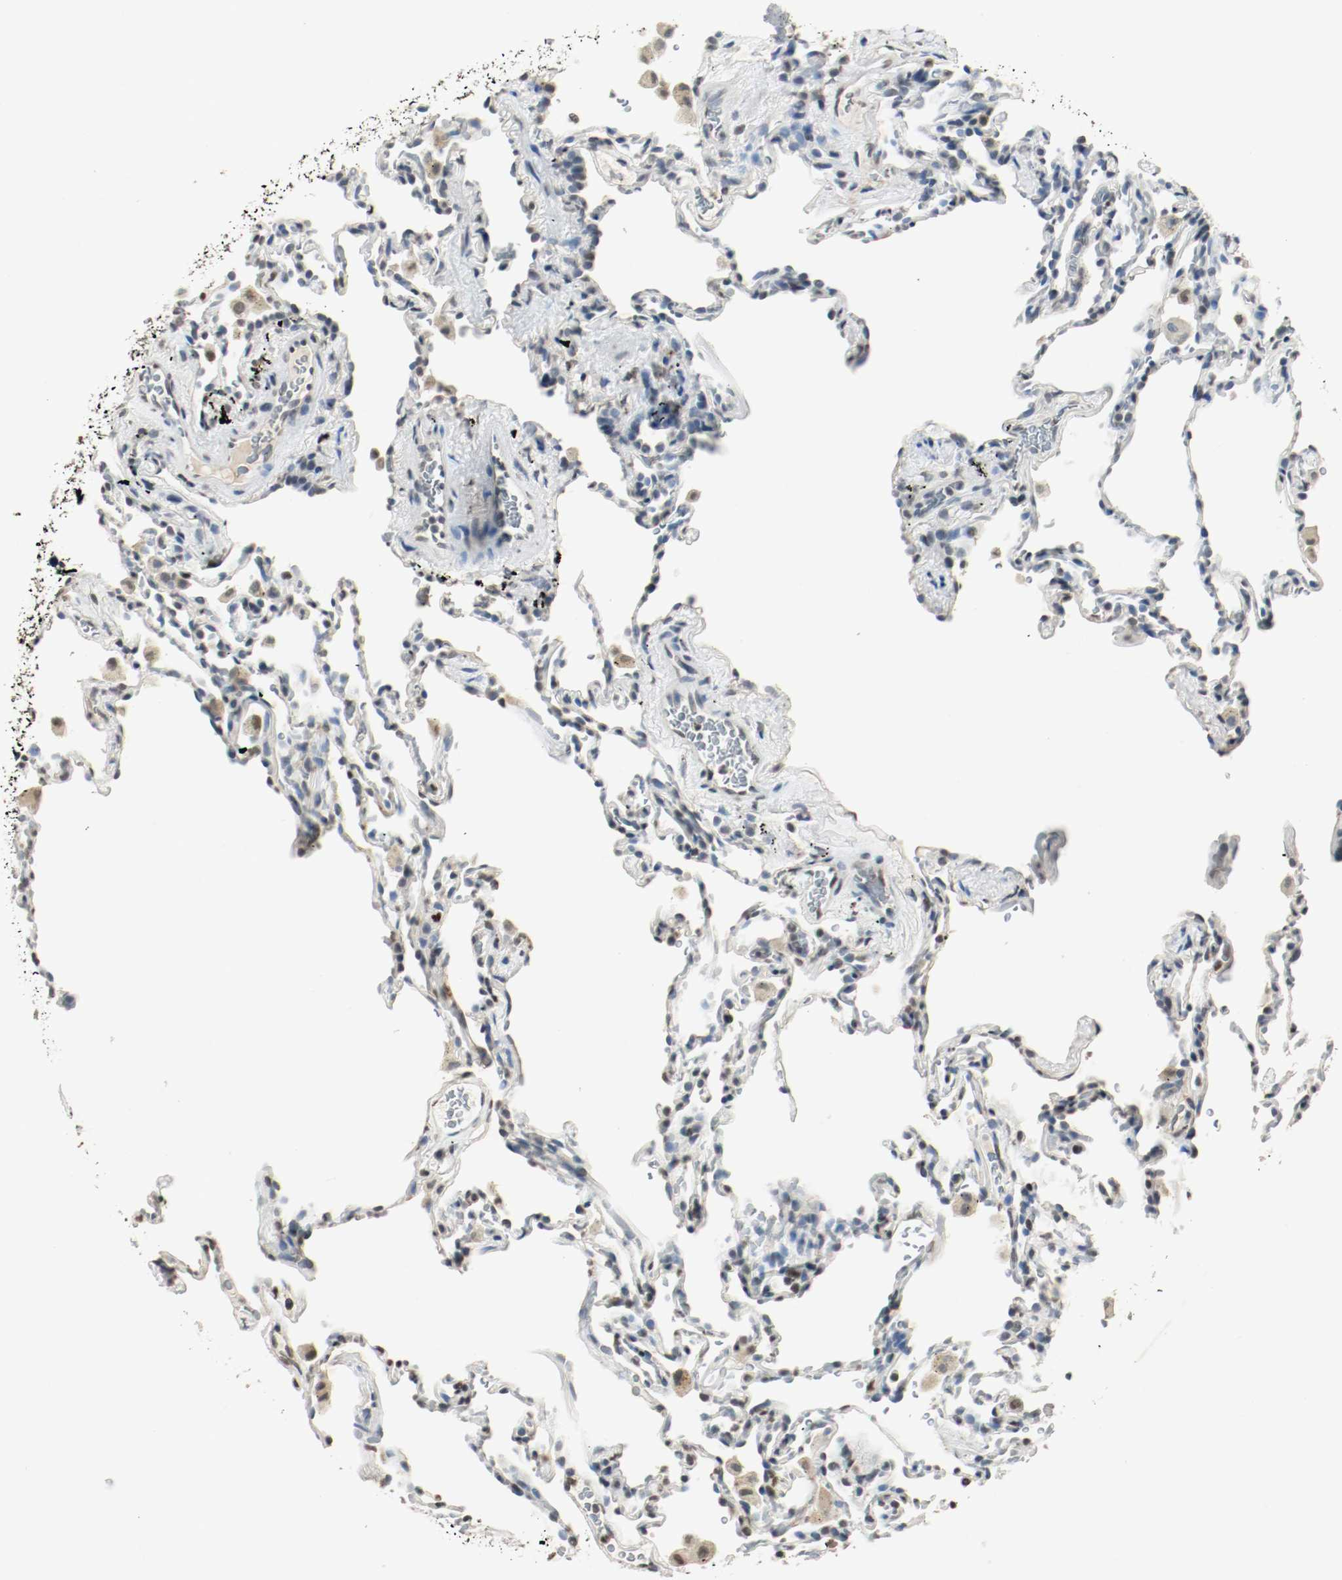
{"staining": {"intensity": "moderate", "quantity": ">75%", "location": "nuclear"}, "tissue": "lung", "cell_type": "Alveolar cells", "image_type": "normal", "snomed": [{"axis": "morphology", "description": "Normal tissue, NOS"}, {"axis": "morphology", "description": "Soft tissue tumor metastatic"}, {"axis": "topography", "description": "Lung"}], "caption": "A micrograph showing moderate nuclear expression in approximately >75% of alveolar cells in benign lung, as visualized by brown immunohistochemical staining.", "gene": "DNMT1", "patient": {"sex": "male", "age": 59}}